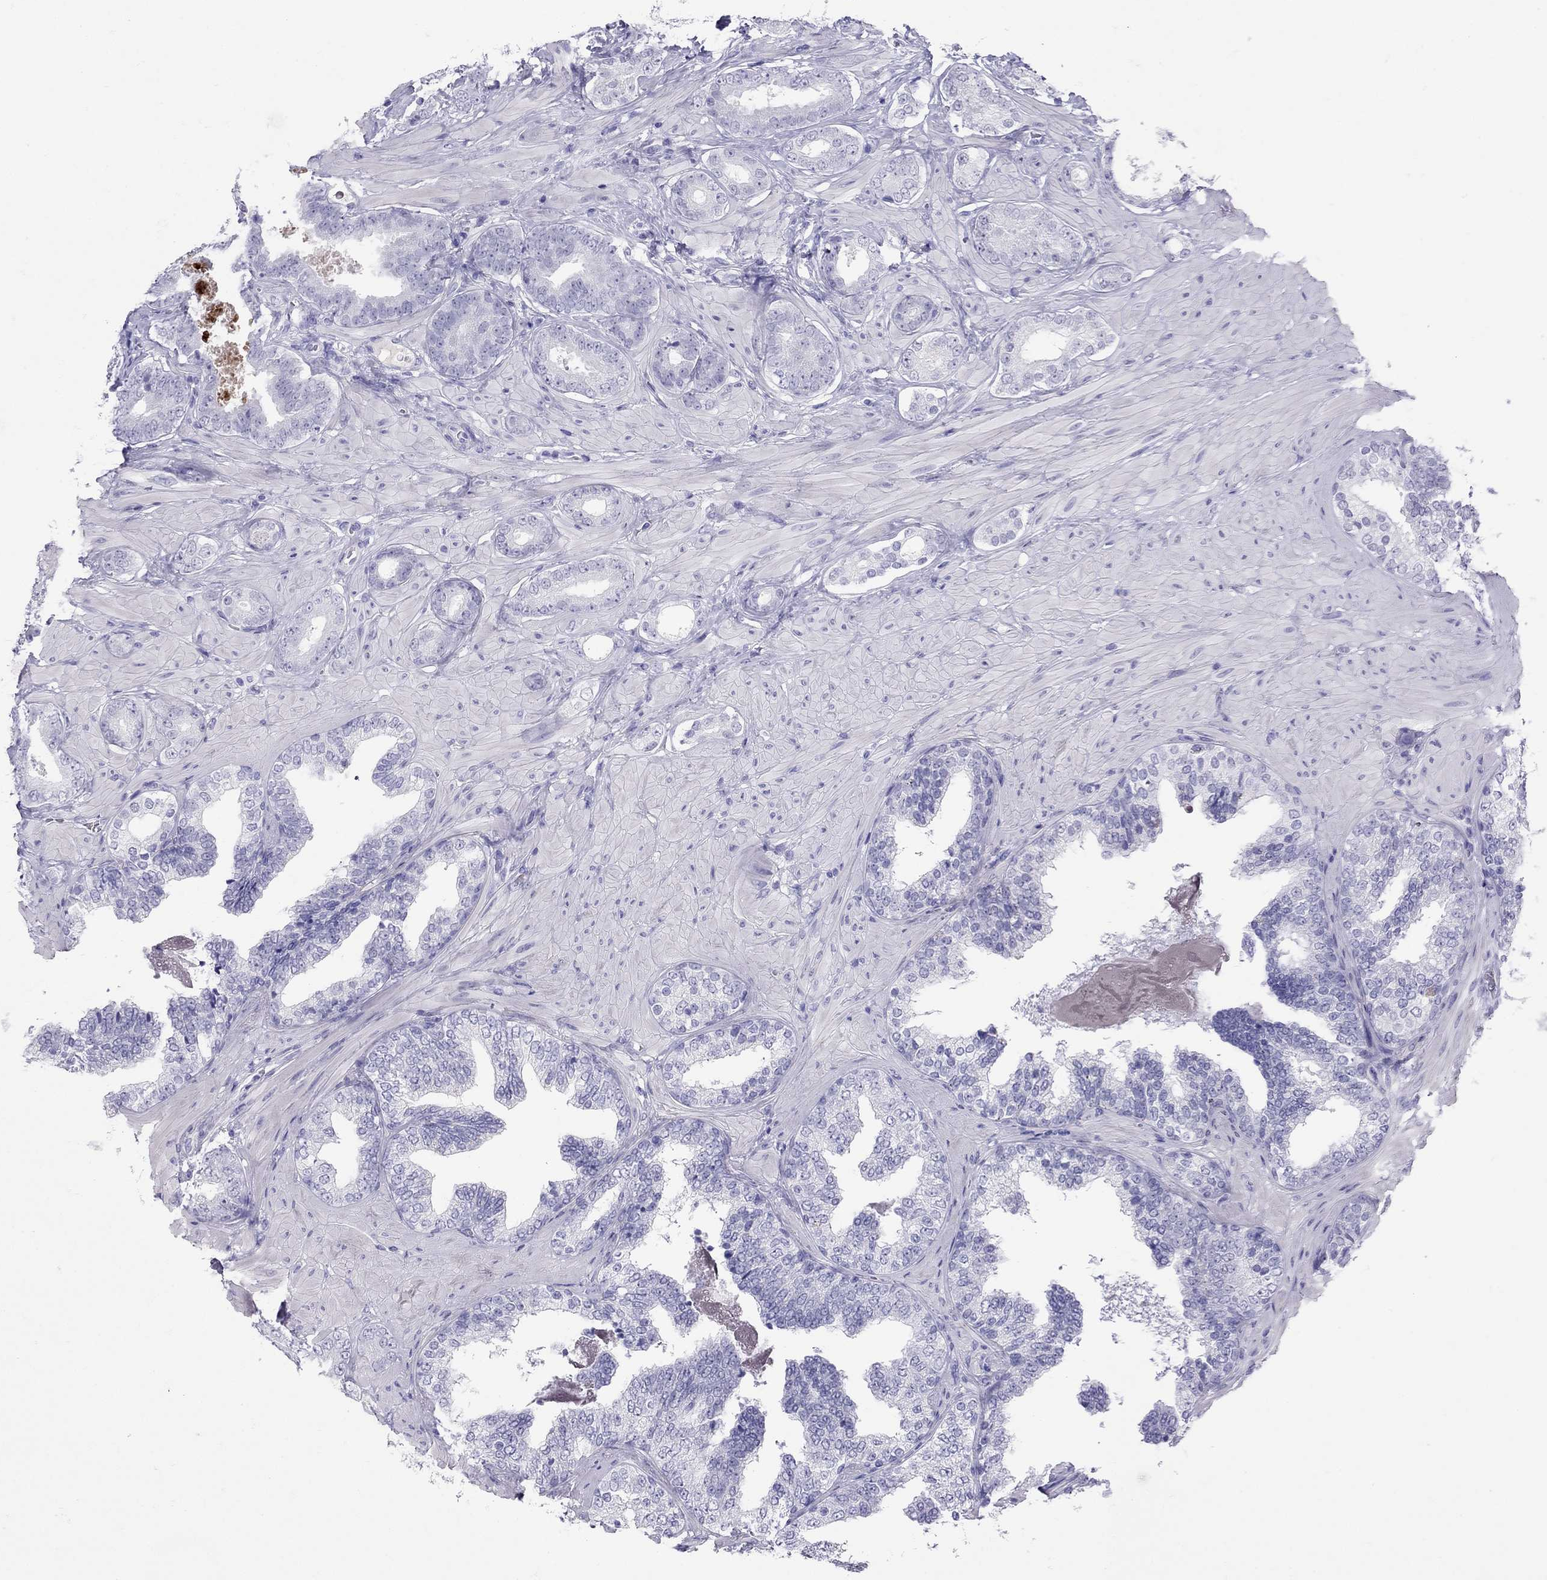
{"staining": {"intensity": "negative", "quantity": "none", "location": "none"}, "tissue": "prostate cancer", "cell_type": "Tumor cells", "image_type": "cancer", "snomed": [{"axis": "morphology", "description": "Adenocarcinoma, Low grade"}, {"axis": "topography", "description": "Prostate"}], "caption": "Prostate cancer (low-grade adenocarcinoma) stained for a protein using immunohistochemistry (IHC) reveals no expression tumor cells.", "gene": "GRIA2", "patient": {"sex": "male", "age": 60}}